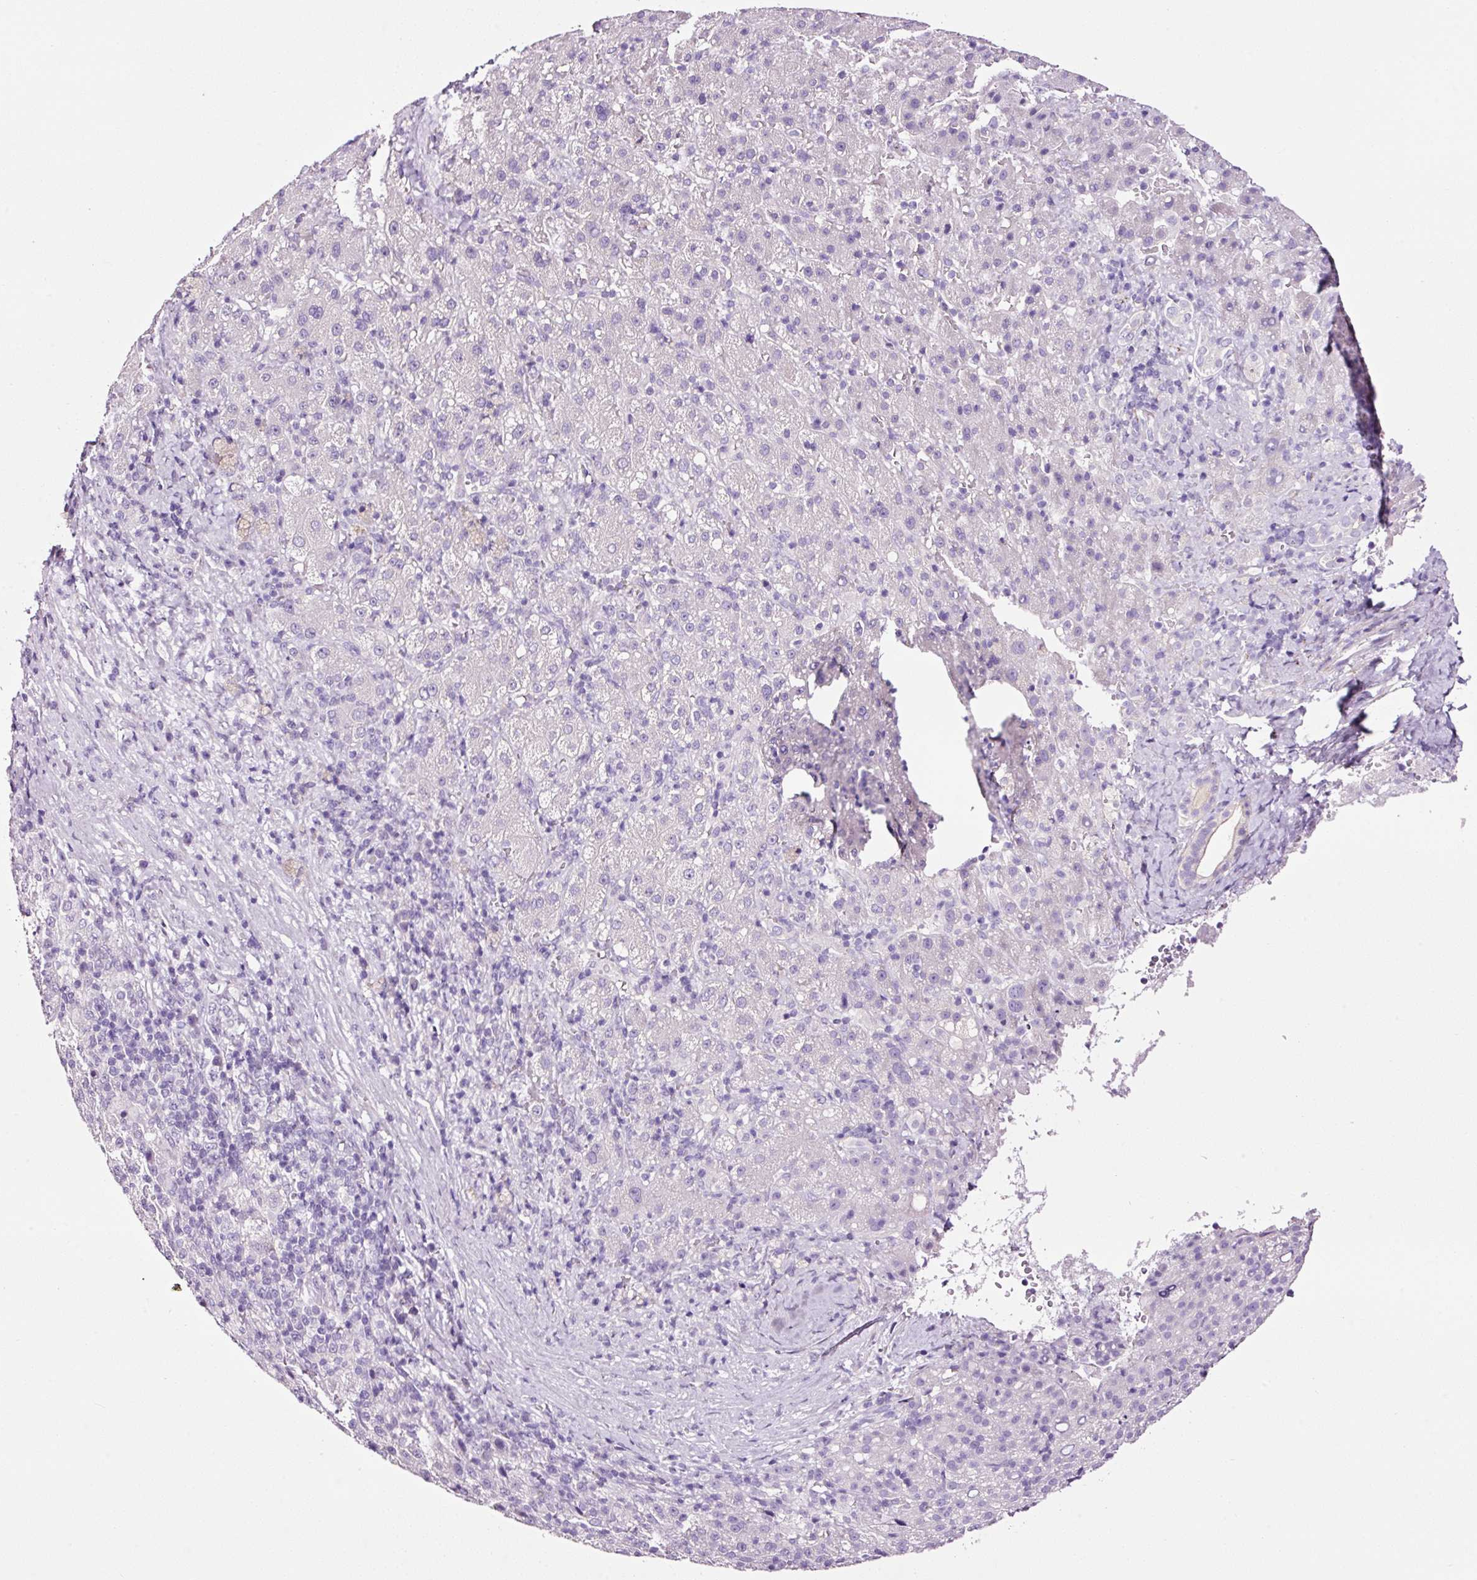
{"staining": {"intensity": "negative", "quantity": "none", "location": "none"}, "tissue": "liver cancer", "cell_type": "Tumor cells", "image_type": "cancer", "snomed": [{"axis": "morphology", "description": "Carcinoma, Hepatocellular, NOS"}, {"axis": "topography", "description": "Liver"}], "caption": "A high-resolution histopathology image shows immunohistochemistry (IHC) staining of liver cancer (hepatocellular carcinoma), which demonstrates no significant staining in tumor cells.", "gene": "PAM", "patient": {"sex": "female", "age": 58}}